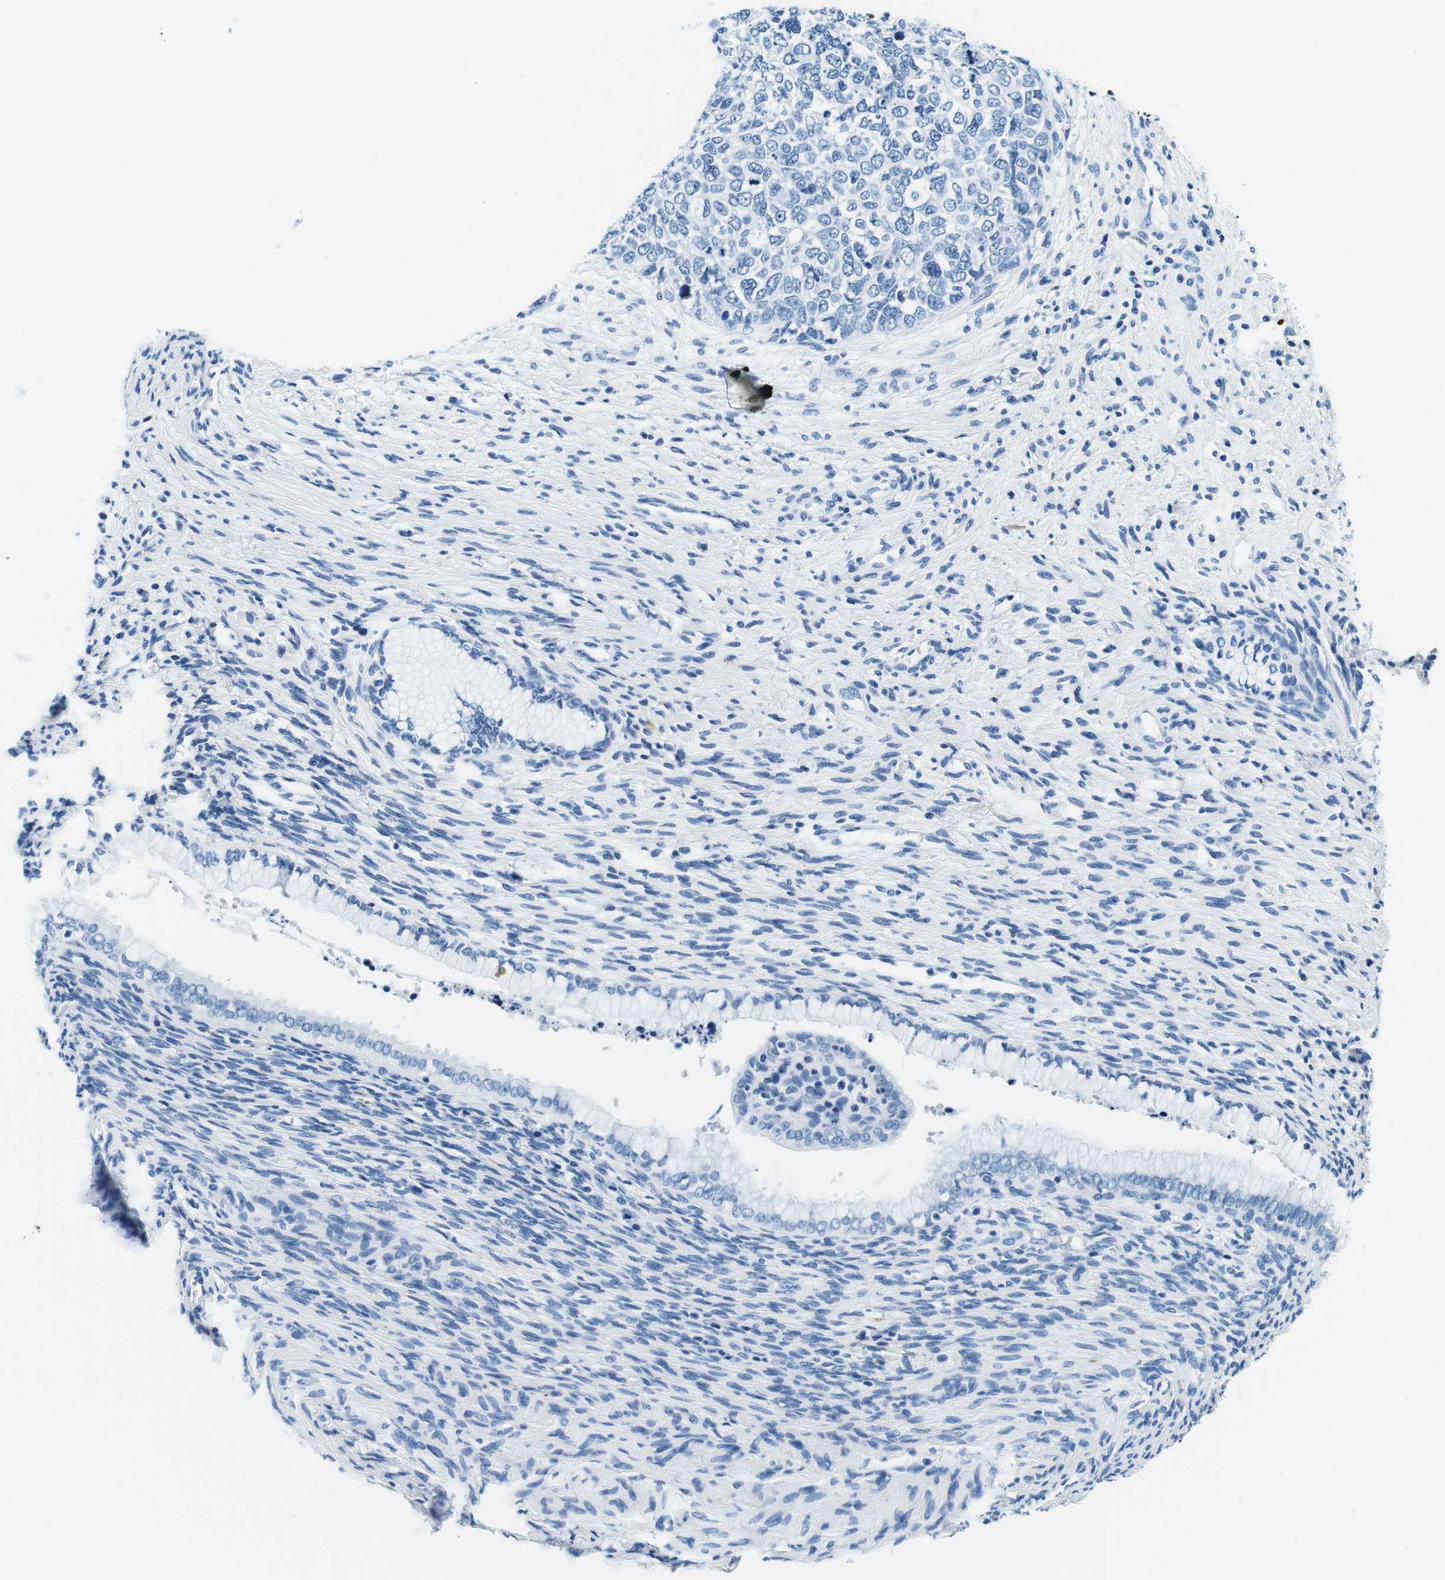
{"staining": {"intensity": "negative", "quantity": "none", "location": "none"}, "tissue": "cervical cancer", "cell_type": "Tumor cells", "image_type": "cancer", "snomed": [{"axis": "morphology", "description": "Squamous cell carcinoma, NOS"}, {"axis": "topography", "description": "Cervix"}], "caption": "There is no significant staining in tumor cells of squamous cell carcinoma (cervical).", "gene": "HLA-DRB1", "patient": {"sex": "female", "age": 63}}